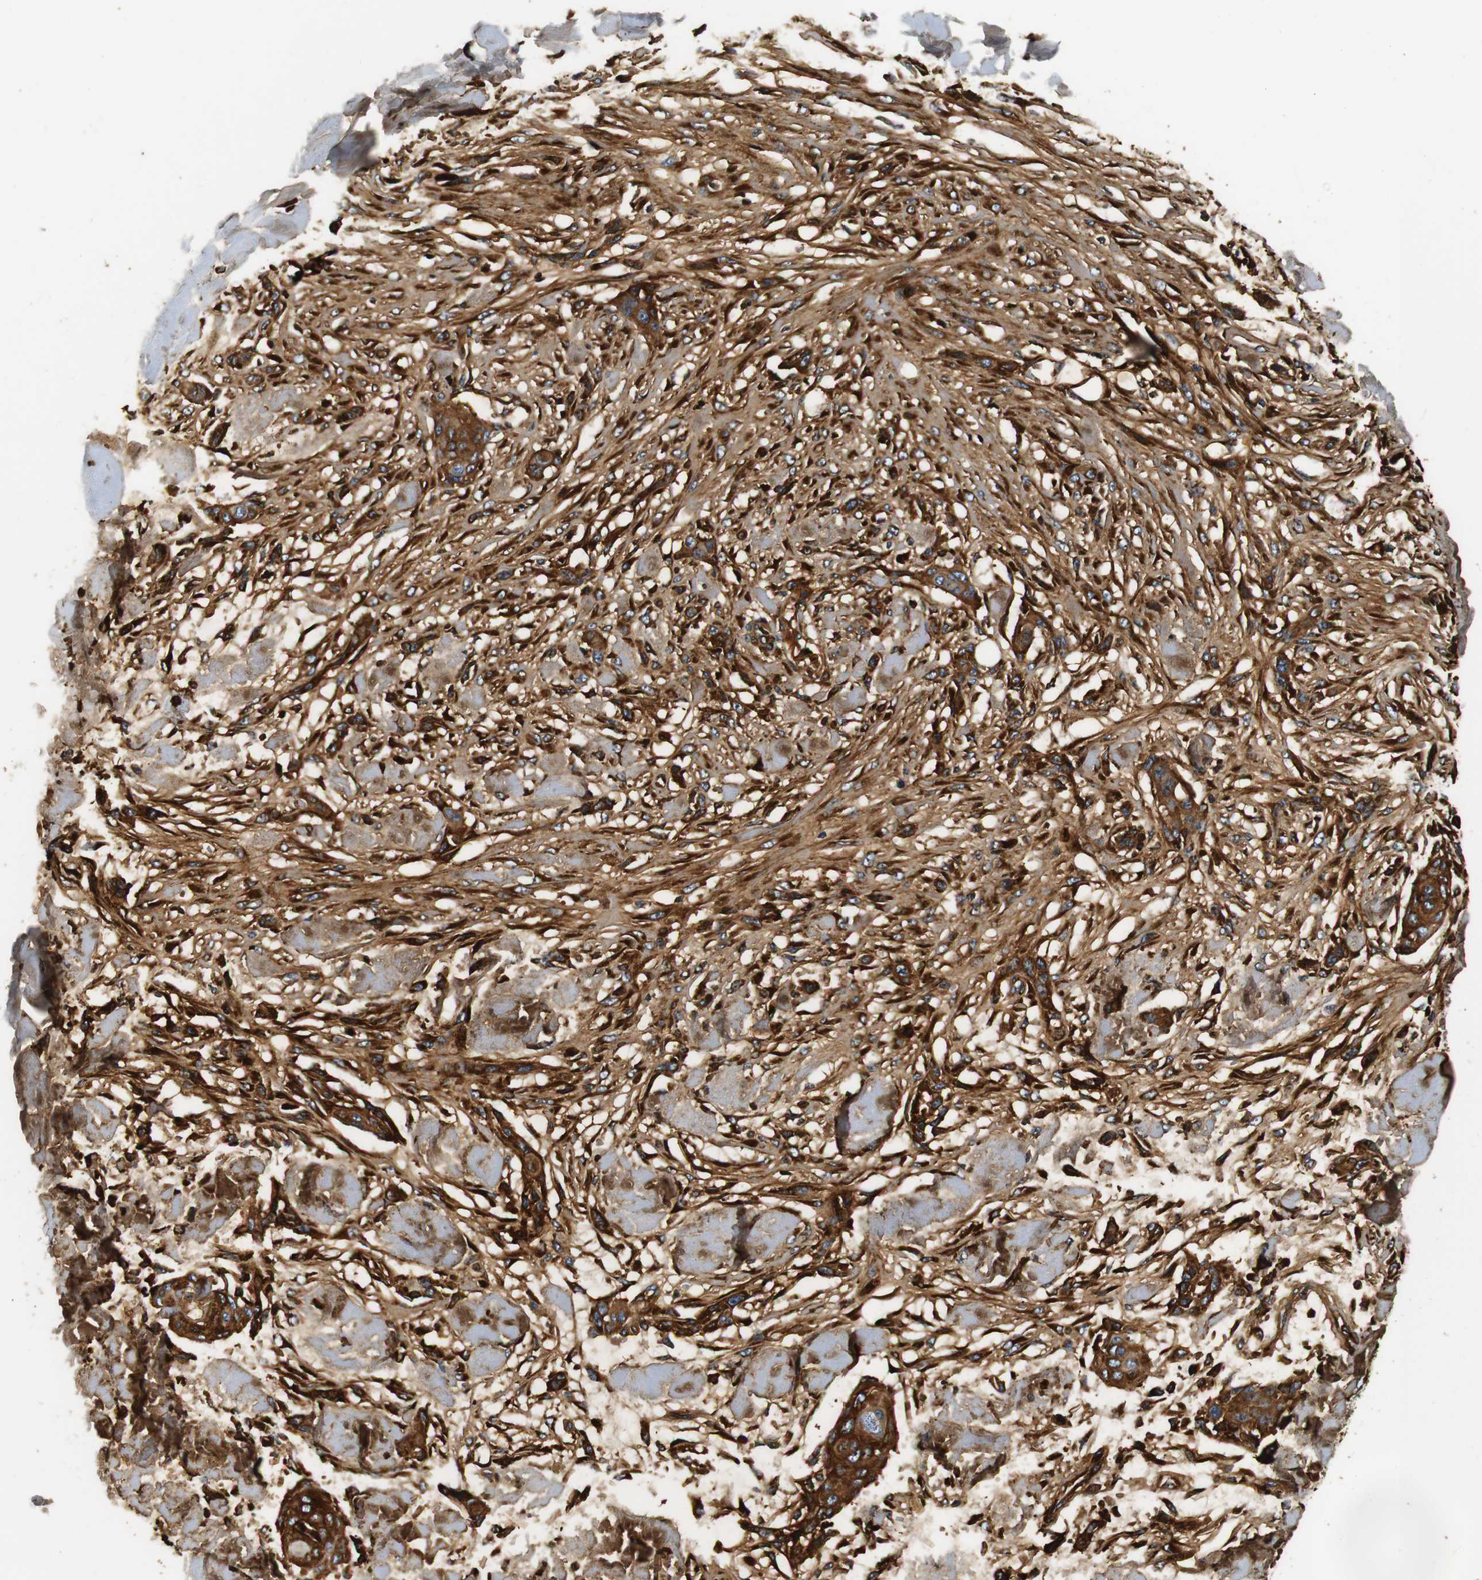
{"staining": {"intensity": "strong", "quantity": ">75%", "location": "cytoplasmic/membranous"}, "tissue": "skin cancer", "cell_type": "Tumor cells", "image_type": "cancer", "snomed": [{"axis": "morphology", "description": "Squamous cell carcinoma, NOS"}, {"axis": "topography", "description": "Skin"}], "caption": "Skin cancer (squamous cell carcinoma) stained for a protein (brown) shows strong cytoplasmic/membranous positive expression in about >75% of tumor cells.", "gene": "COL1A1", "patient": {"sex": "female", "age": 59}}